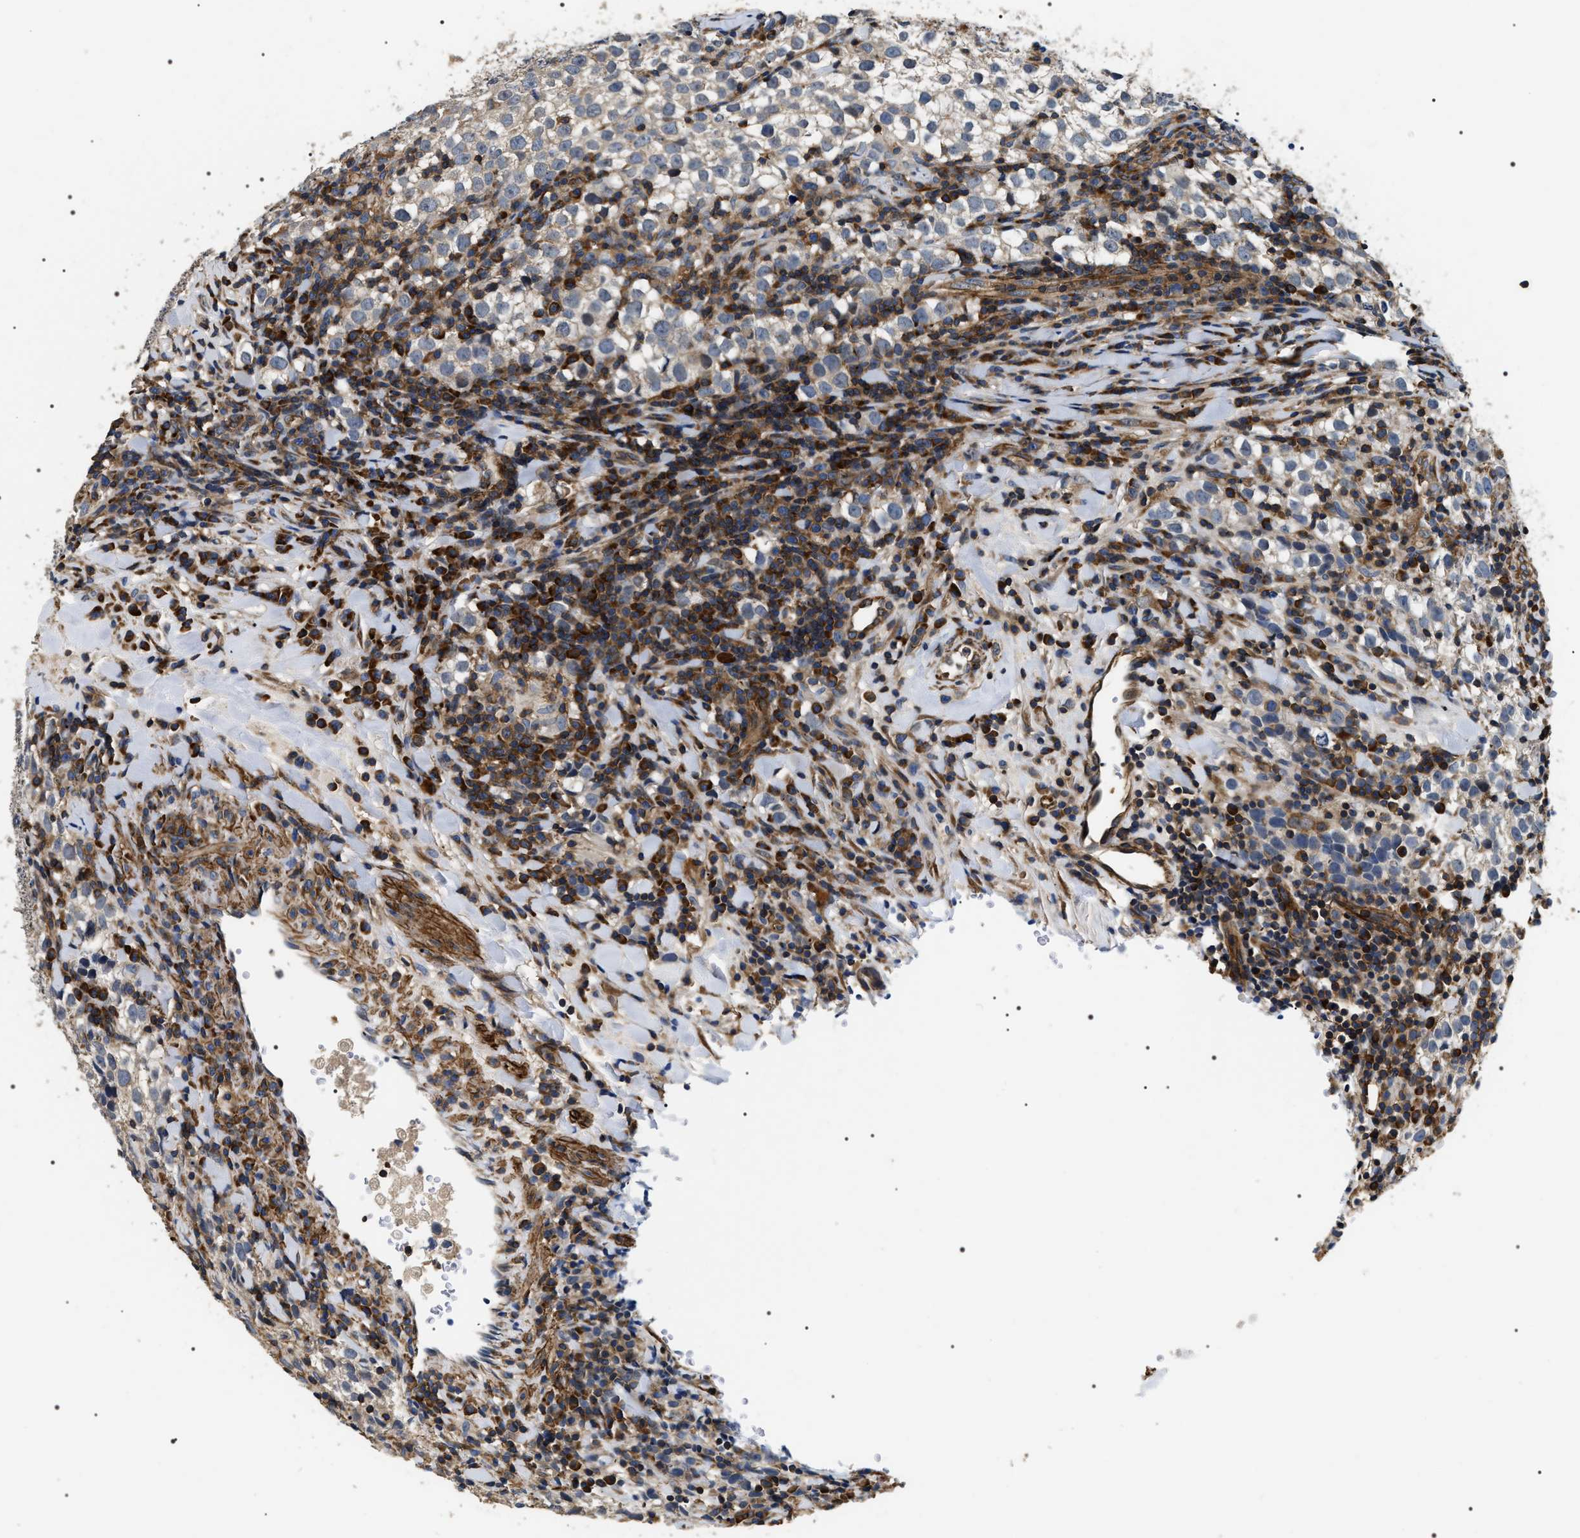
{"staining": {"intensity": "negative", "quantity": "none", "location": "none"}, "tissue": "testis cancer", "cell_type": "Tumor cells", "image_type": "cancer", "snomed": [{"axis": "morphology", "description": "Seminoma, NOS"}, {"axis": "morphology", "description": "Carcinoma, Embryonal, NOS"}, {"axis": "topography", "description": "Testis"}], "caption": "Immunohistochemistry (IHC) micrograph of human testis embryonal carcinoma stained for a protein (brown), which exhibits no expression in tumor cells.", "gene": "ZC3HAV1L", "patient": {"sex": "male", "age": 36}}